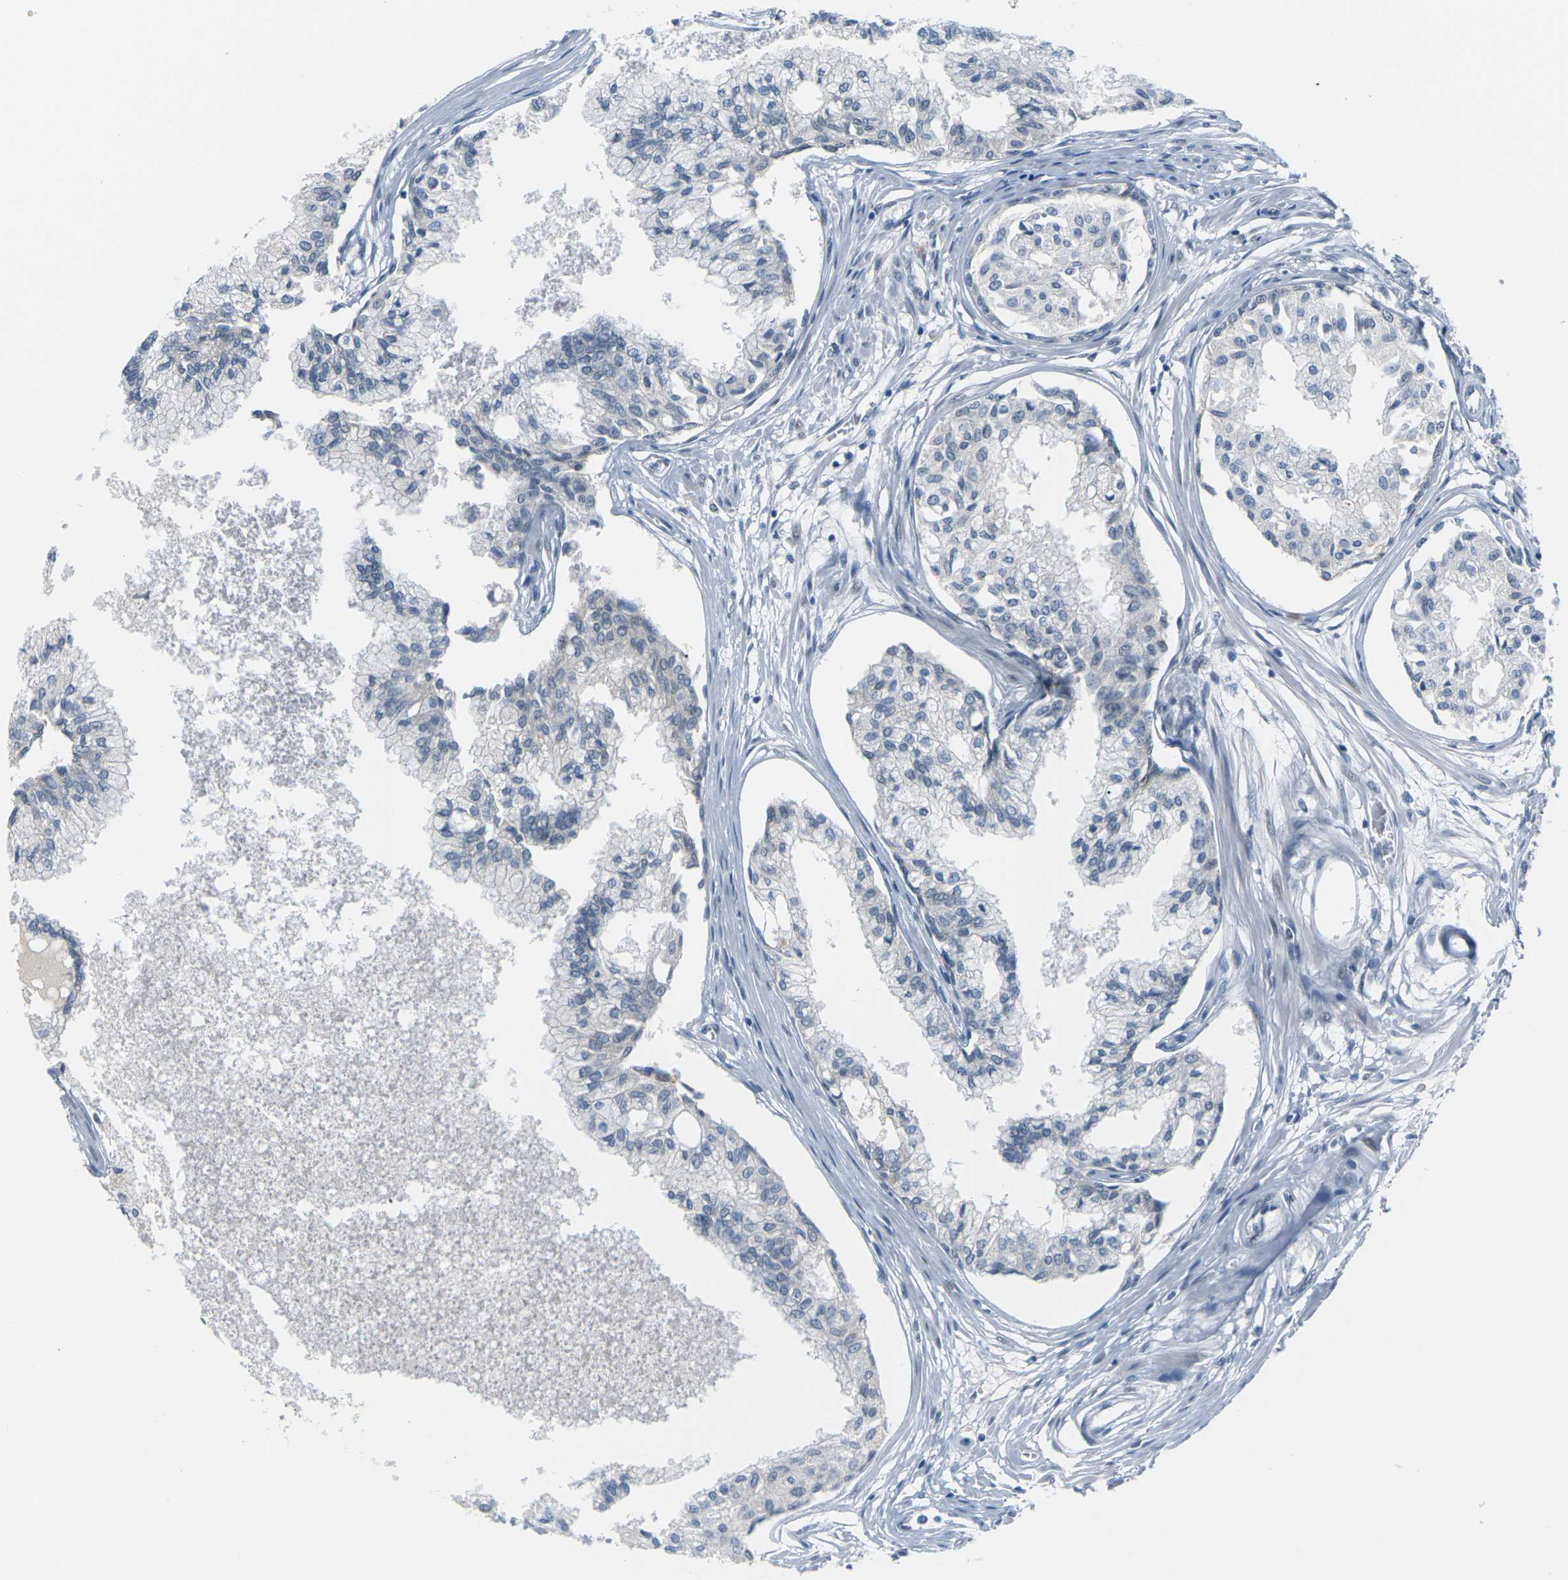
{"staining": {"intensity": "negative", "quantity": "none", "location": "none"}, "tissue": "prostate", "cell_type": "Glandular cells", "image_type": "normal", "snomed": [{"axis": "morphology", "description": "Normal tissue, NOS"}, {"axis": "topography", "description": "Prostate"}, {"axis": "topography", "description": "Seminal veicle"}], "caption": "Immunohistochemical staining of normal prostate exhibits no significant staining in glandular cells.", "gene": "PKP2", "patient": {"sex": "male", "age": 60}}